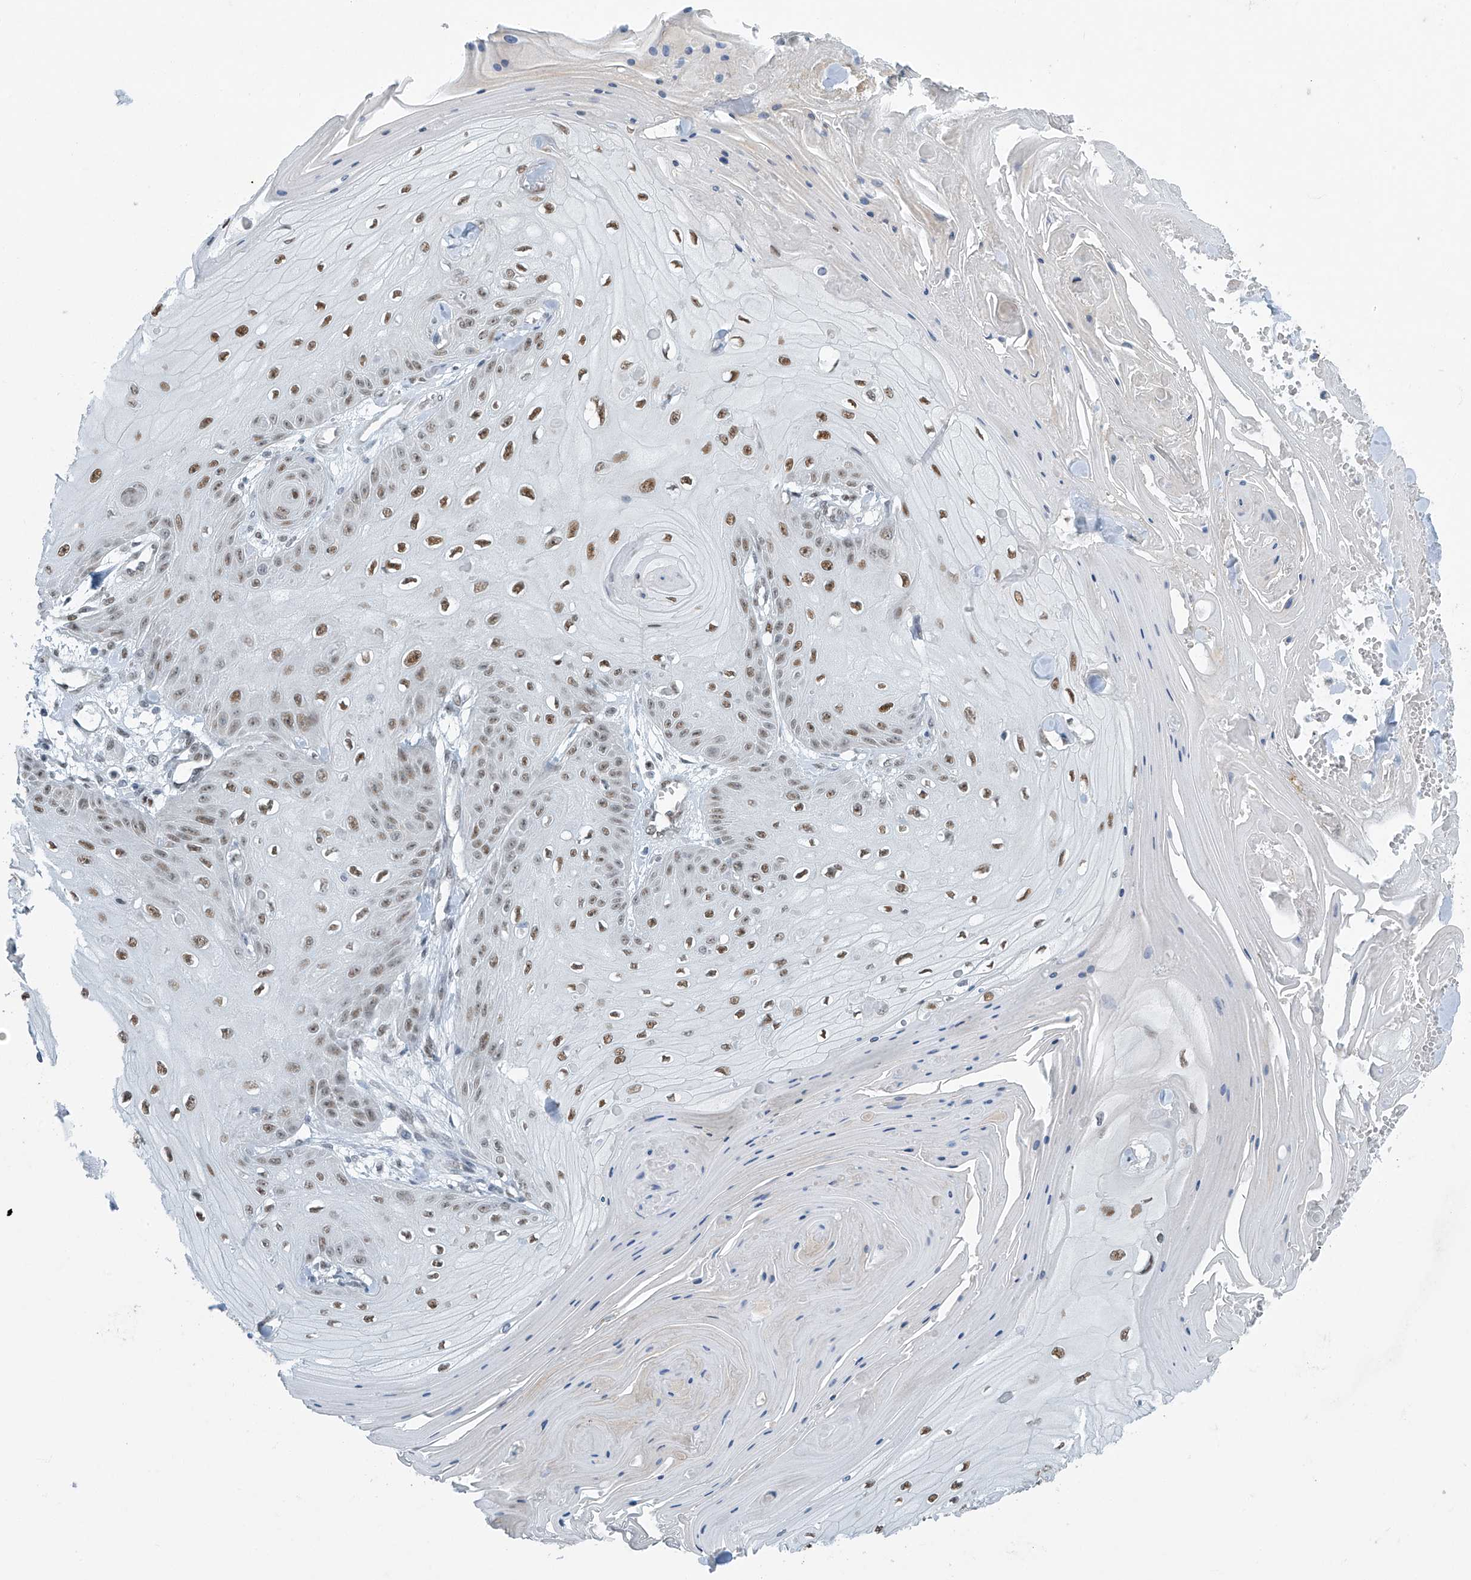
{"staining": {"intensity": "moderate", "quantity": ">75%", "location": "nuclear"}, "tissue": "skin cancer", "cell_type": "Tumor cells", "image_type": "cancer", "snomed": [{"axis": "morphology", "description": "Squamous cell carcinoma, NOS"}, {"axis": "topography", "description": "Skin"}], "caption": "Approximately >75% of tumor cells in skin cancer (squamous cell carcinoma) reveal moderate nuclear protein positivity as visualized by brown immunohistochemical staining.", "gene": "TAF8", "patient": {"sex": "male", "age": 74}}